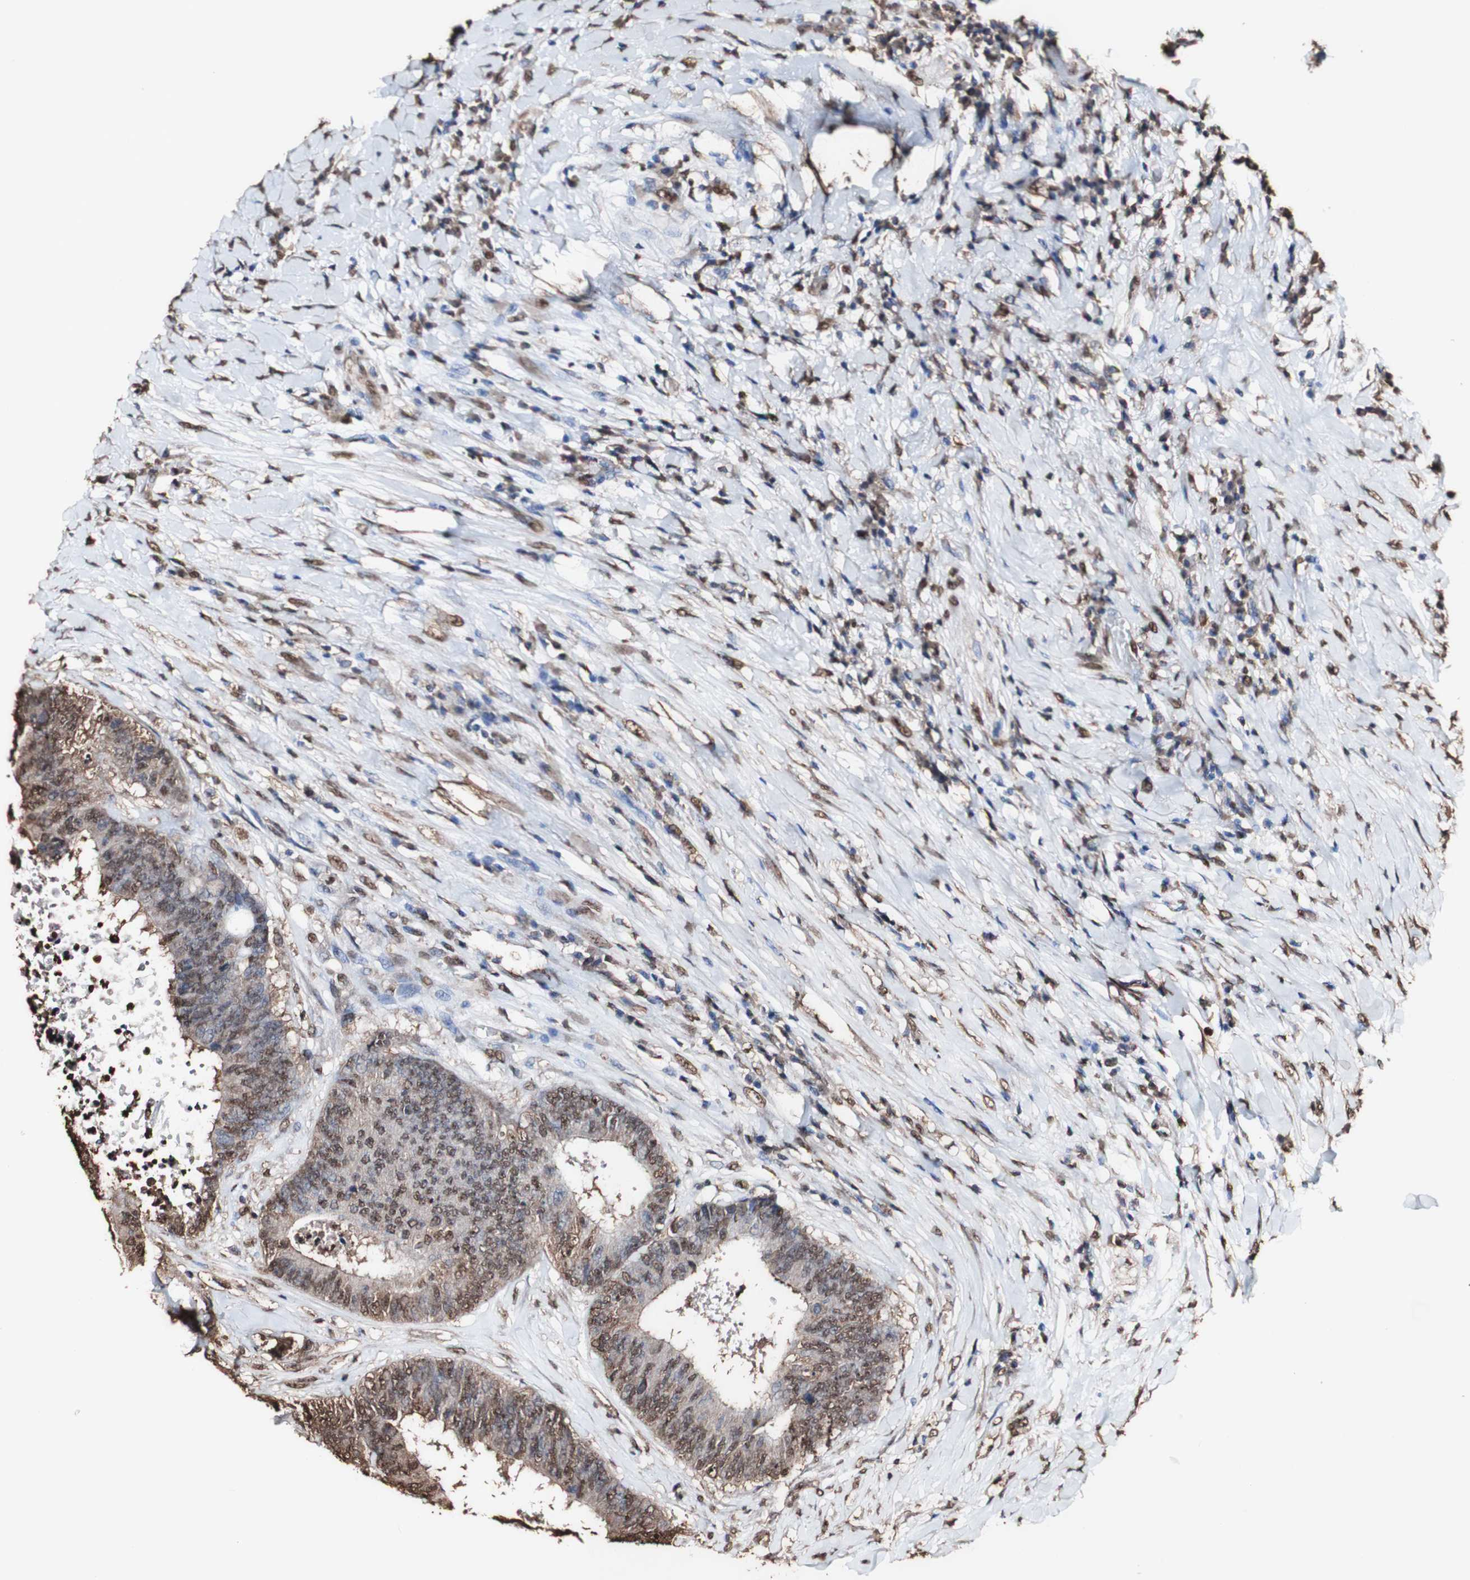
{"staining": {"intensity": "moderate", "quantity": ">75%", "location": "cytoplasmic/membranous,nuclear"}, "tissue": "colorectal cancer", "cell_type": "Tumor cells", "image_type": "cancer", "snomed": [{"axis": "morphology", "description": "Adenocarcinoma, NOS"}, {"axis": "topography", "description": "Rectum"}], "caption": "High-power microscopy captured an immunohistochemistry (IHC) photomicrograph of colorectal cancer, revealing moderate cytoplasmic/membranous and nuclear positivity in approximately >75% of tumor cells. Nuclei are stained in blue.", "gene": "PIDD1", "patient": {"sex": "male", "age": 72}}